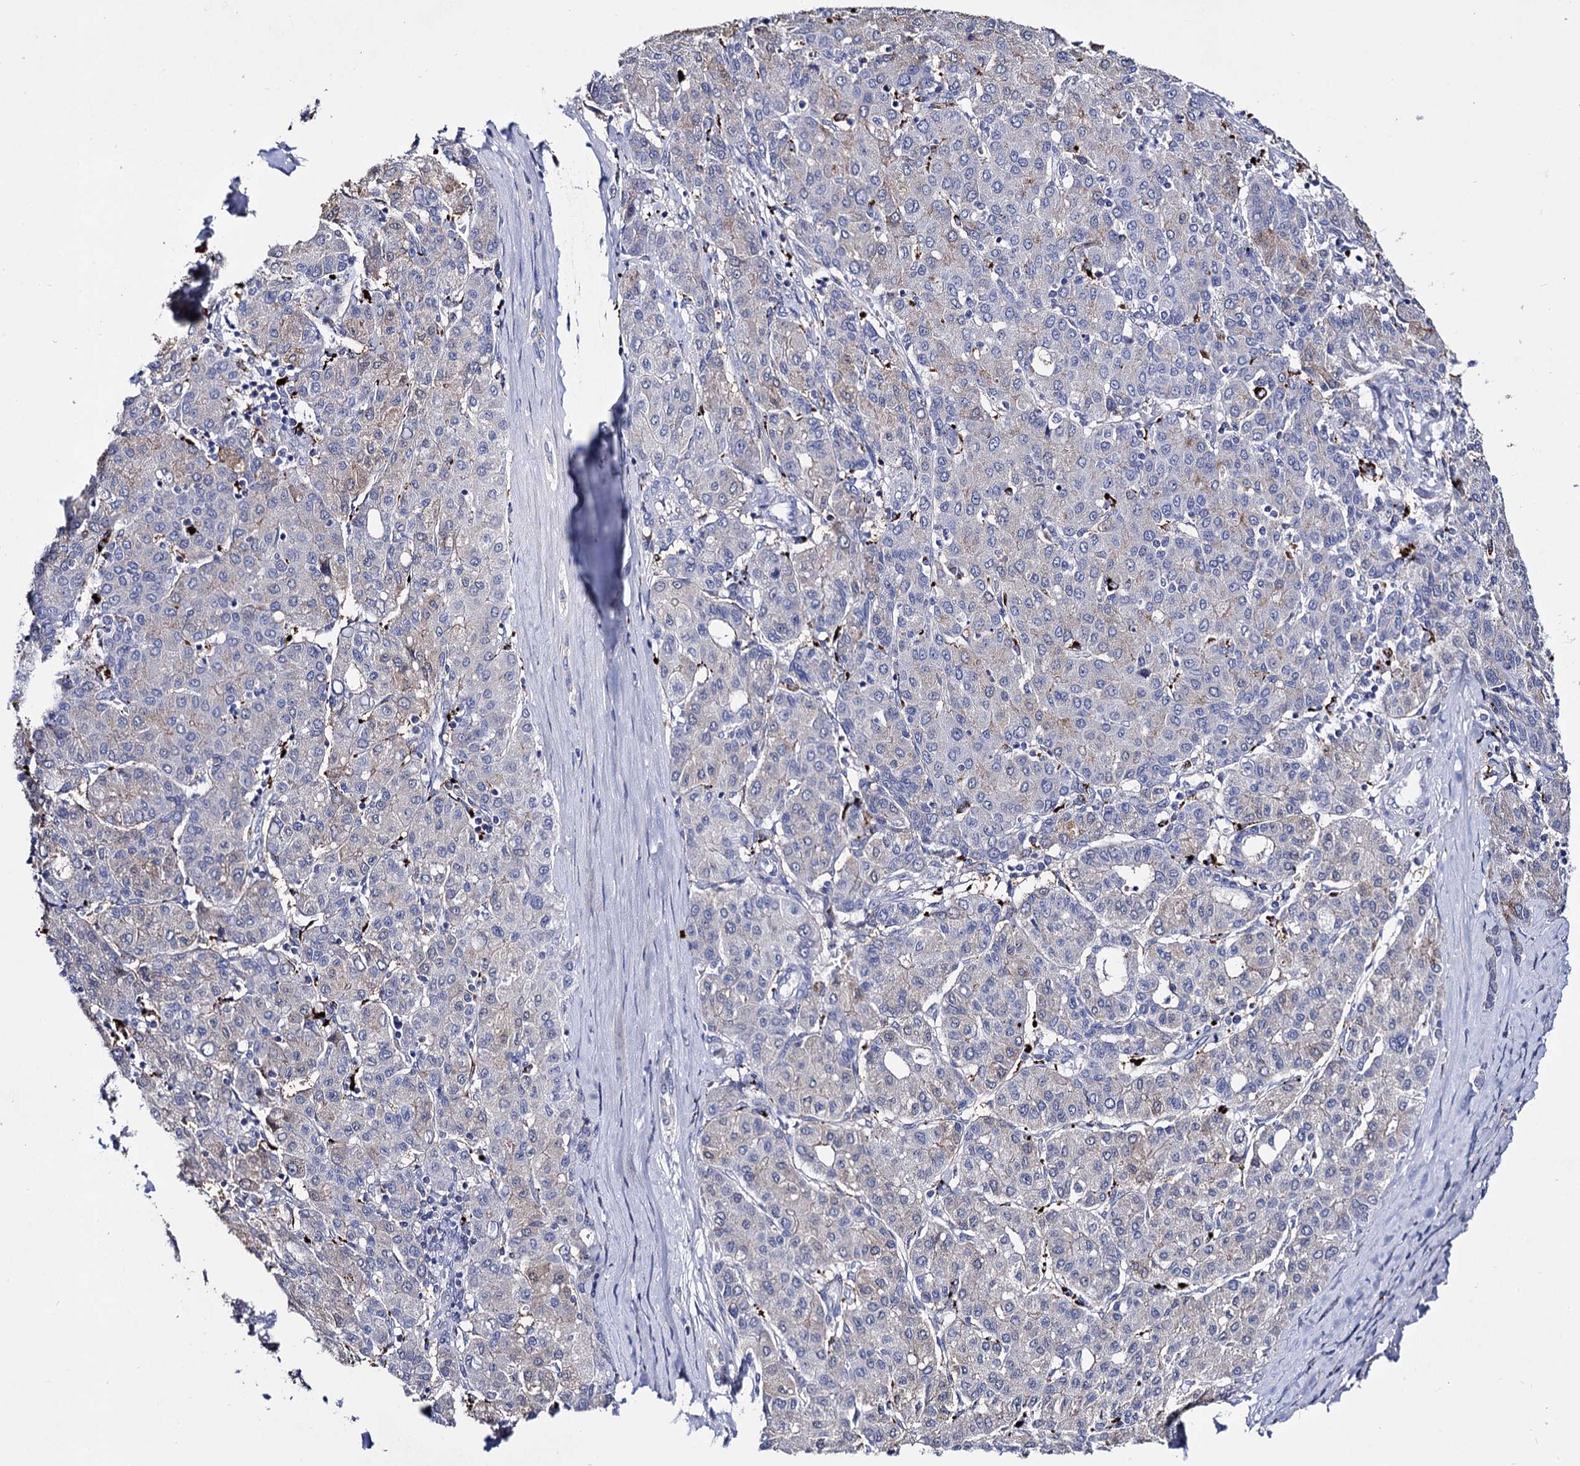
{"staining": {"intensity": "weak", "quantity": "<25%", "location": "cytoplasmic/membranous"}, "tissue": "liver cancer", "cell_type": "Tumor cells", "image_type": "cancer", "snomed": [{"axis": "morphology", "description": "Carcinoma, Hepatocellular, NOS"}, {"axis": "topography", "description": "Liver"}], "caption": "Hepatocellular carcinoma (liver) stained for a protein using immunohistochemistry (IHC) displays no staining tumor cells.", "gene": "MICAL2", "patient": {"sex": "male", "age": 65}}